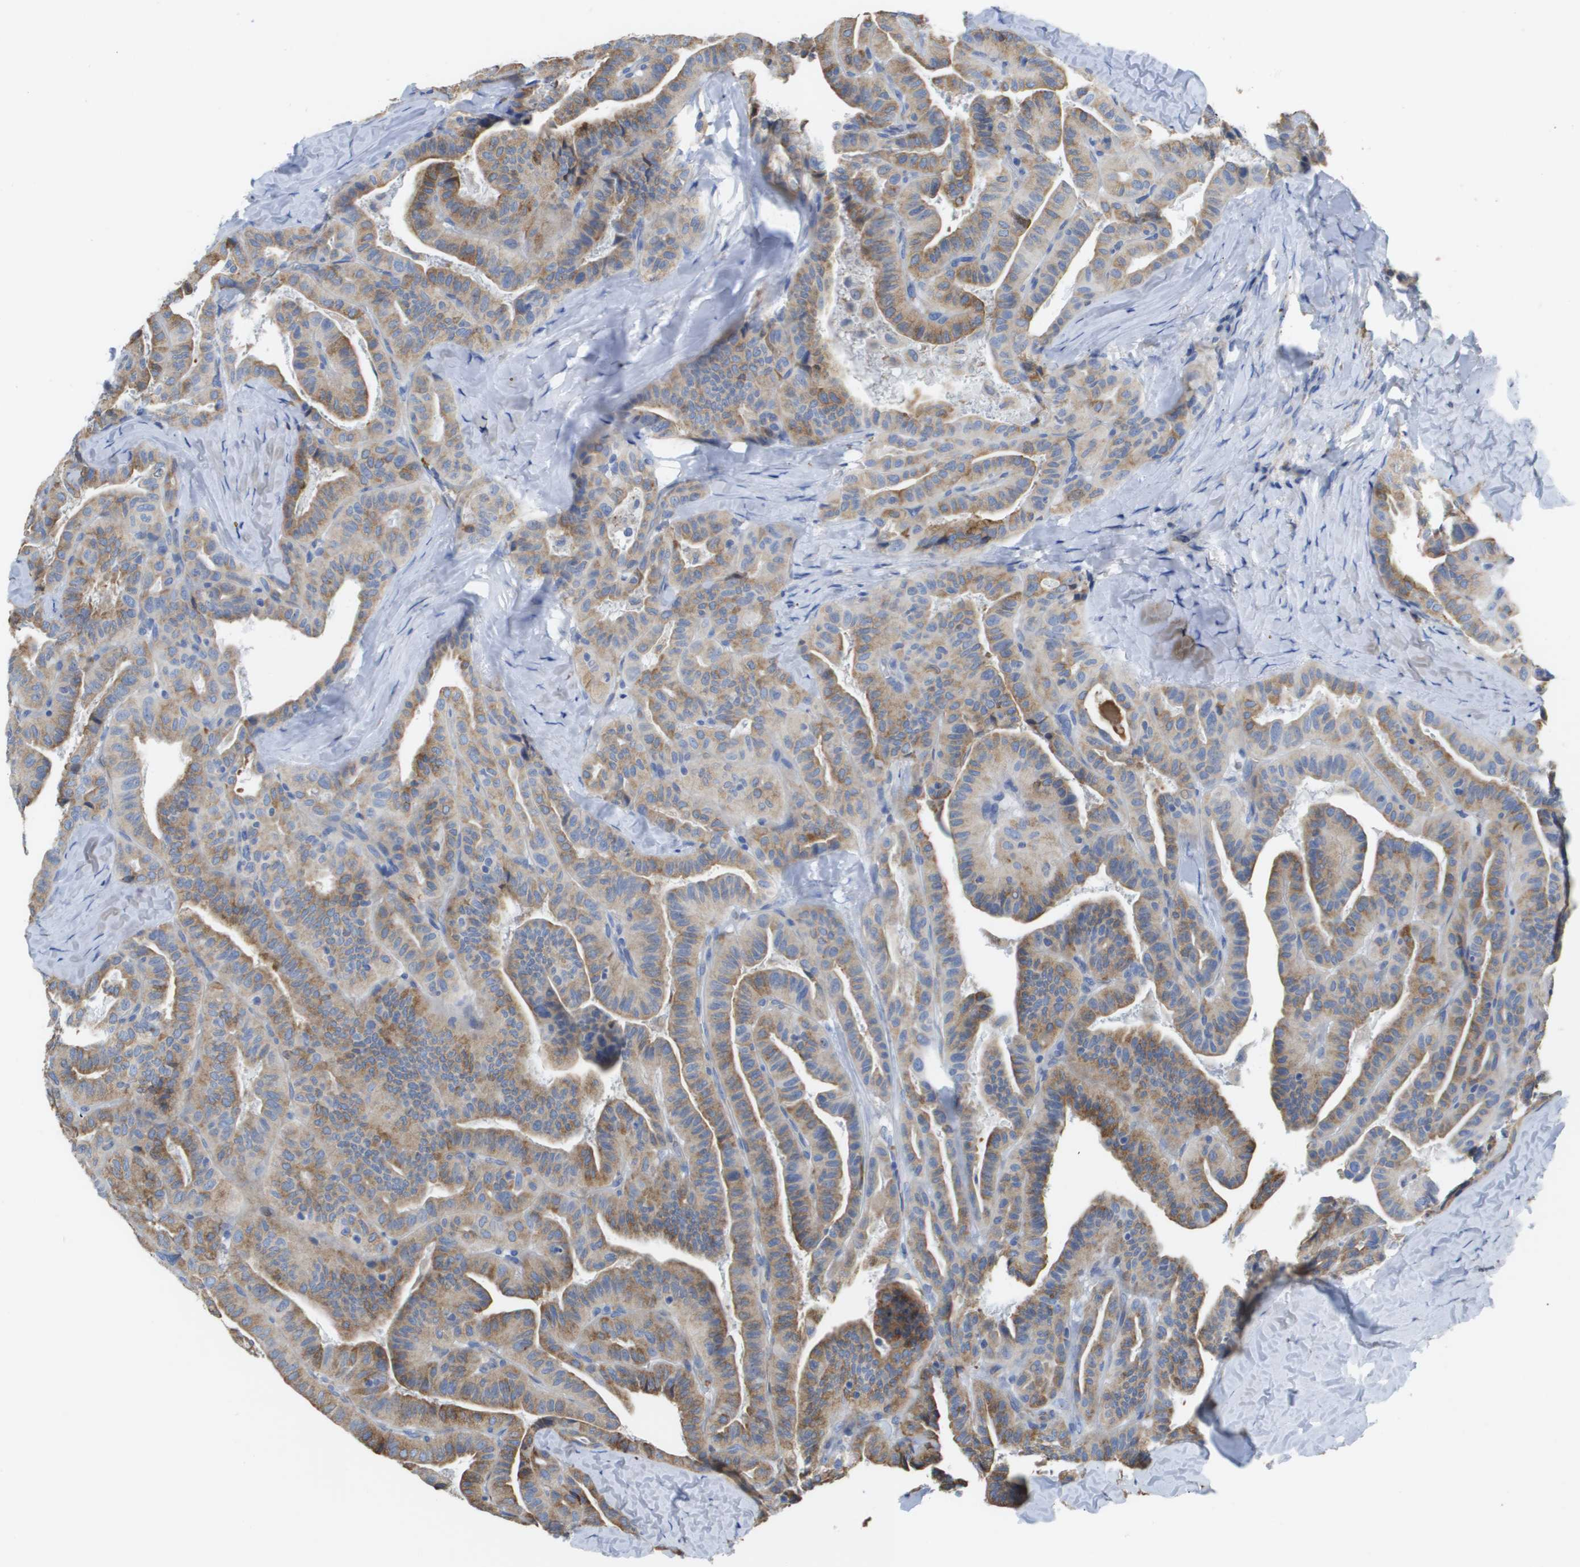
{"staining": {"intensity": "moderate", "quantity": ">75%", "location": "cytoplasmic/membranous"}, "tissue": "thyroid cancer", "cell_type": "Tumor cells", "image_type": "cancer", "snomed": [{"axis": "morphology", "description": "Papillary adenocarcinoma, NOS"}, {"axis": "topography", "description": "Thyroid gland"}], "caption": "Immunohistochemical staining of human thyroid papillary adenocarcinoma demonstrates moderate cytoplasmic/membranous protein staining in about >75% of tumor cells.", "gene": "SDR42E1", "patient": {"sex": "male", "age": 77}}